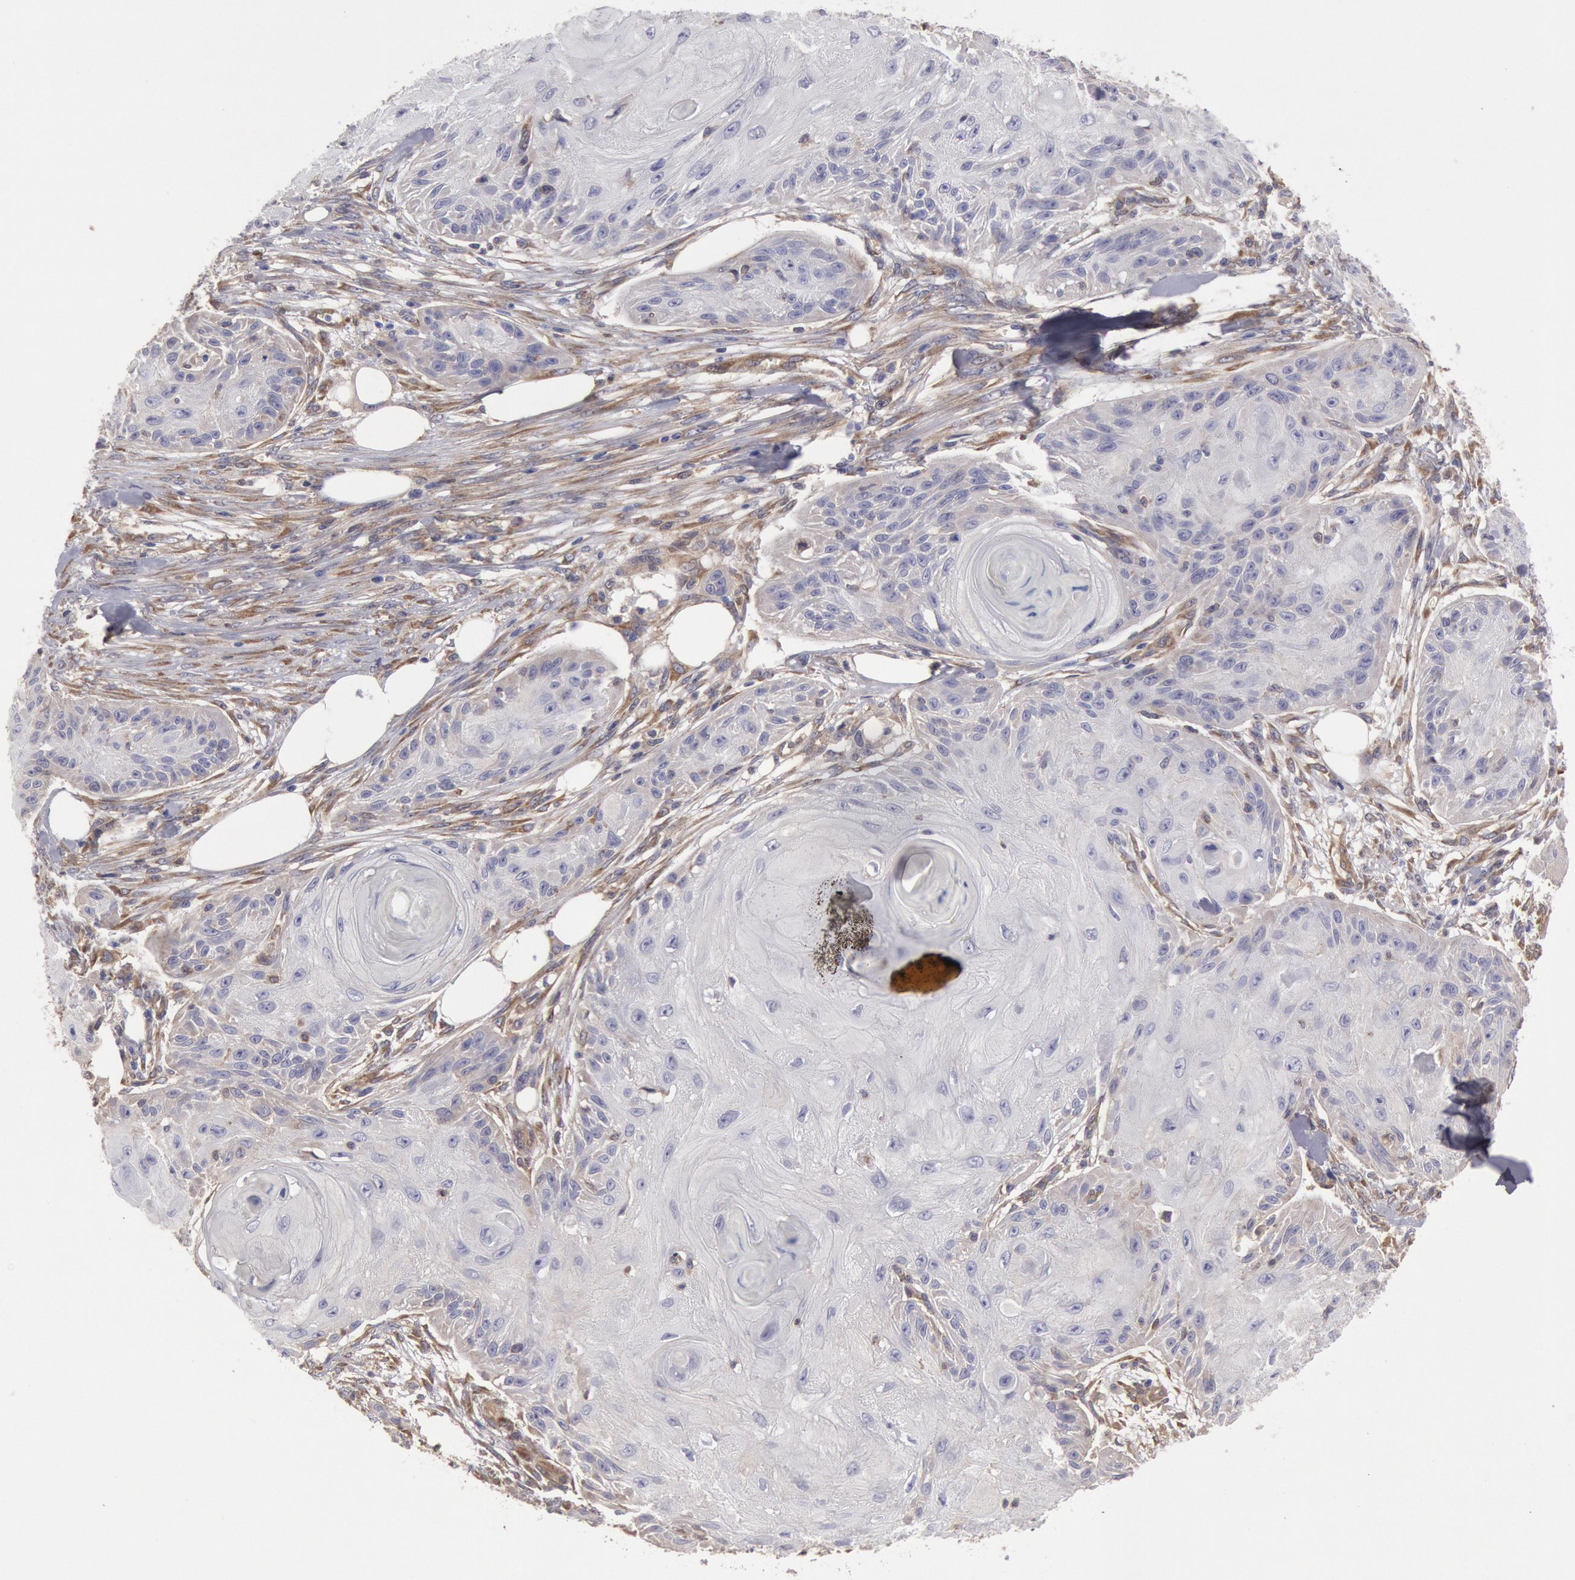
{"staining": {"intensity": "negative", "quantity": "none", "location": "none"}, "tissue": "skin cancer", "cell_type": "Tumor cells", "image_type": "cancer", "snomed": [{"axis": "morphology", "description": "Squamous cell carcinoma, NOS"}, {"axis": "topography", "description": "Skin"}], "caption": "Immunohistochemical staining of skin cancer reveals no significant positivity in tumor cells. (Stains: DAB (3,3'-diaminobenzidine) immunohistochemistry with hematoxylin counter stain, Microscopy: brightfield microscopy at high magnification).", "gene": "CCDC50", "patient": {"sex": "female", "age": 88}}